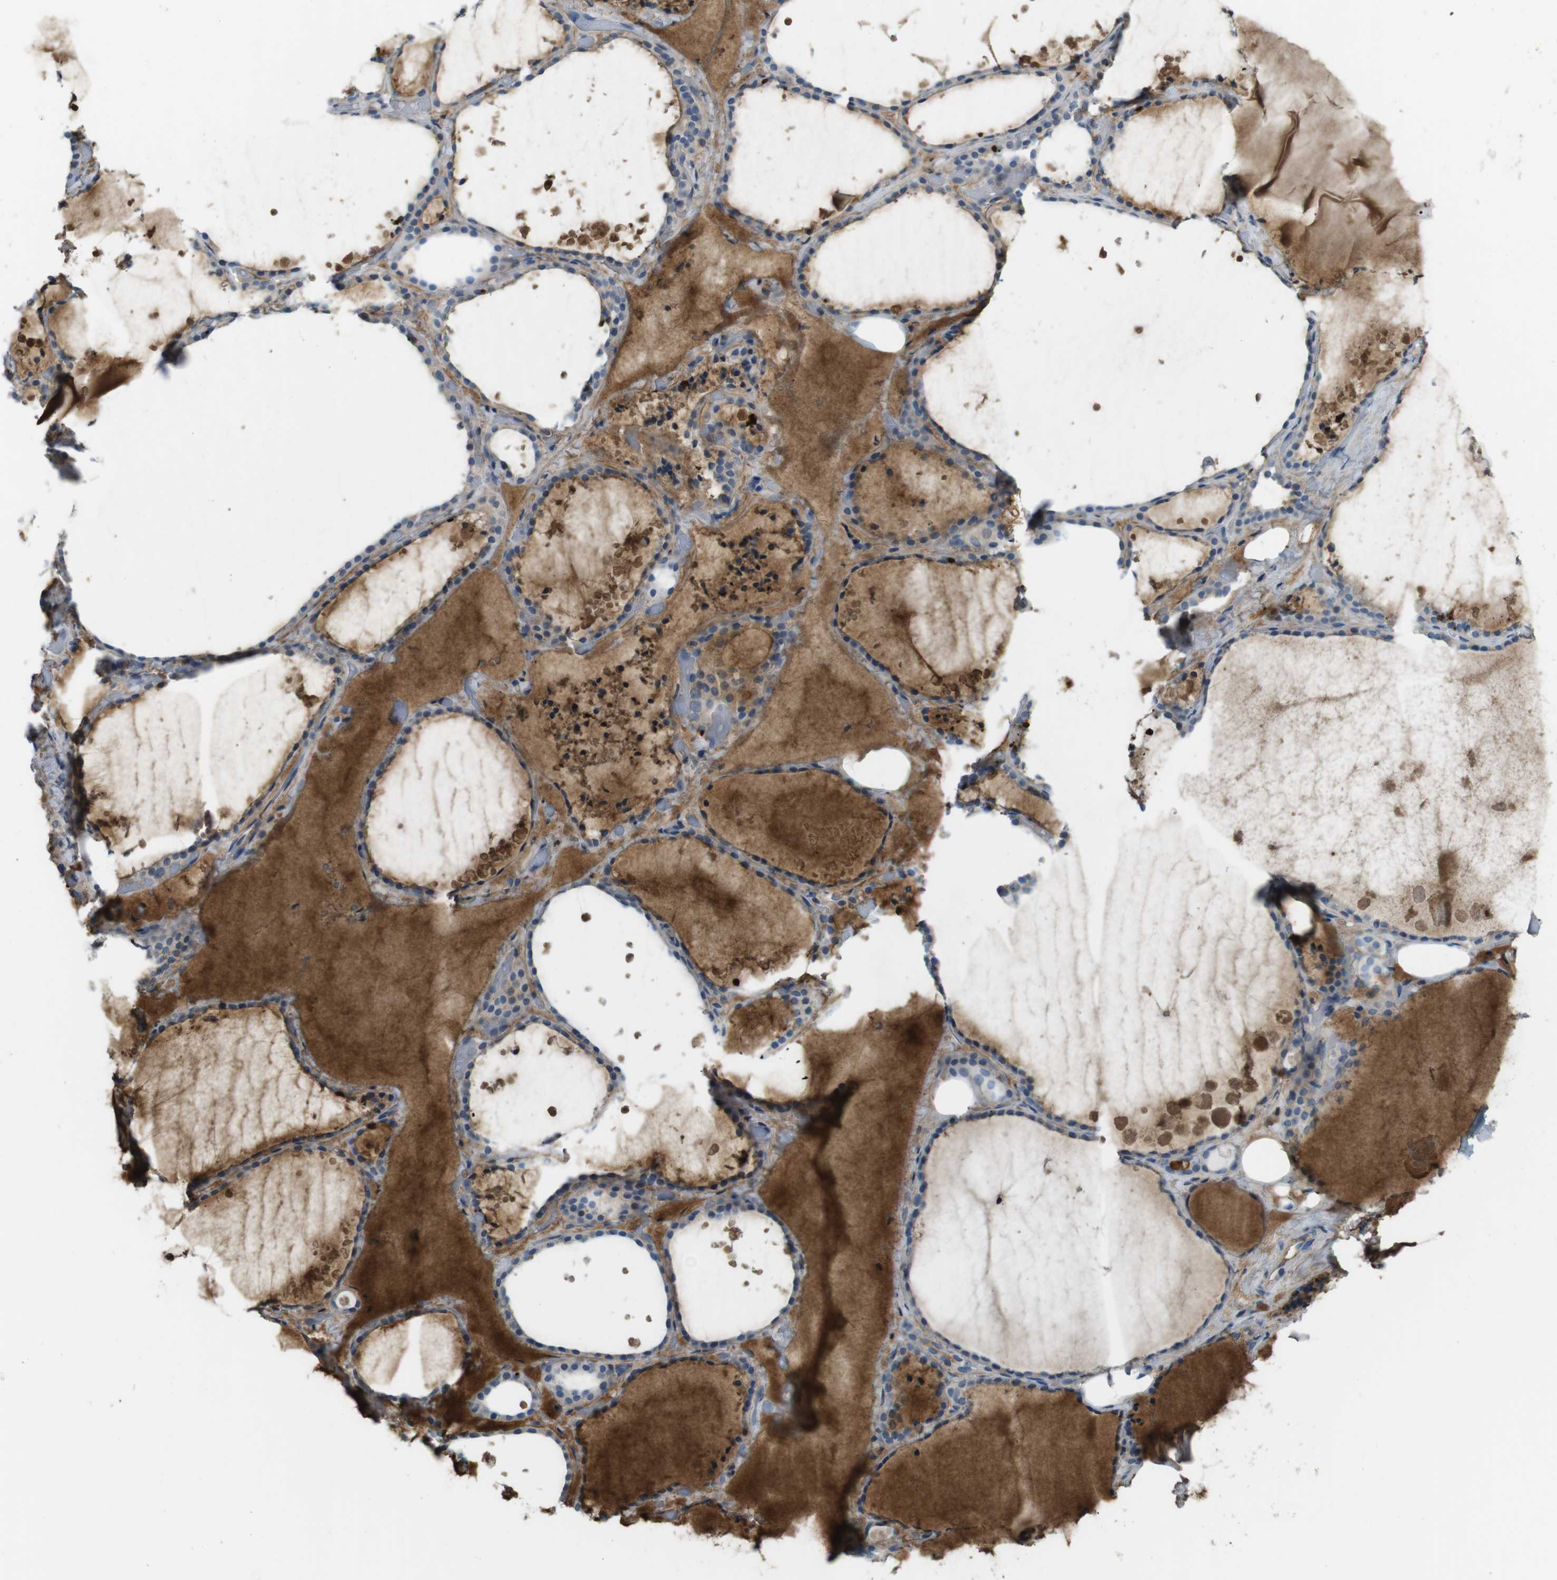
{"staining": {"intensity": "moderate", "quantity": "<25%", "location": "cytoplasmic/membranous"}, "tissue": "thyroid gland", "cell_type": "Glandular cells", "image_type": "normal", "snomed": [{"axis": "morphology", "description": "Normal tissue, NOS"}, {"axis": "topography", "description": "Thyroid gland"}], "caption": "Protein staining reveals moderate cytoplasmic/membranous staining in approximately <25% of glandular cells in unremarkable thyroid gland.", "gene": "LTBP4", "patient": {"sex": "female", "age": 44}}